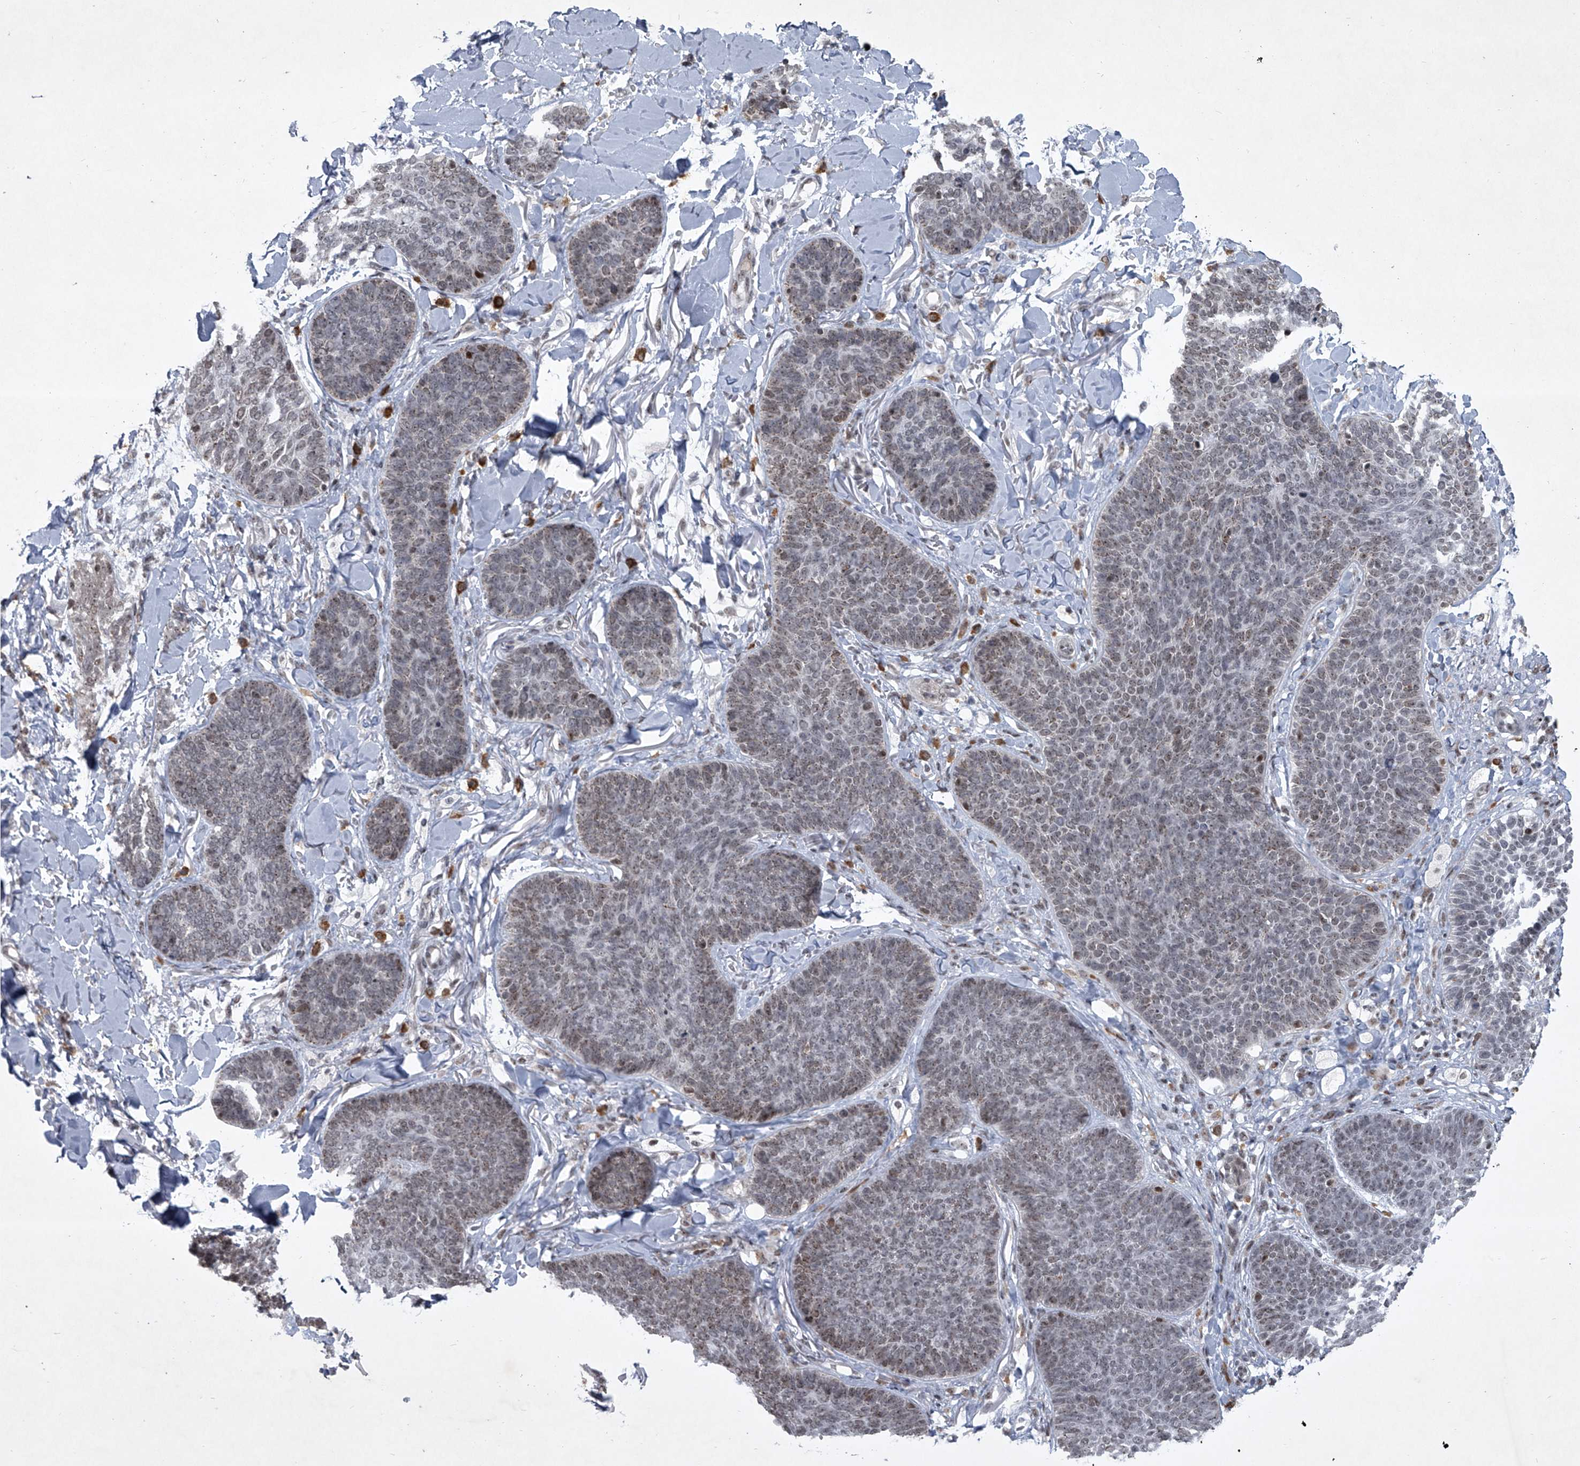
{"staining": {"intensity": "weak", "quantity": "25%-75%", "location": "nuclear"}, "tissue": "skin cancer", "cell_type": "Tumor cells", "image_type": "cancer", "snomed": [{"axis": "morphology", "description": "Basal cell carcinoma"}, {"axis": "topography", "description": "Skin"}], "caption": "High-power microscopy captured an immunohistochemistry micrograph of basal cell carcinoma (skin), revealing weak nuclear expression in approximately 25%-75% of tumor cells.", "gene": "MLLT1", "patient": {"sex": "male", "age": 85}}